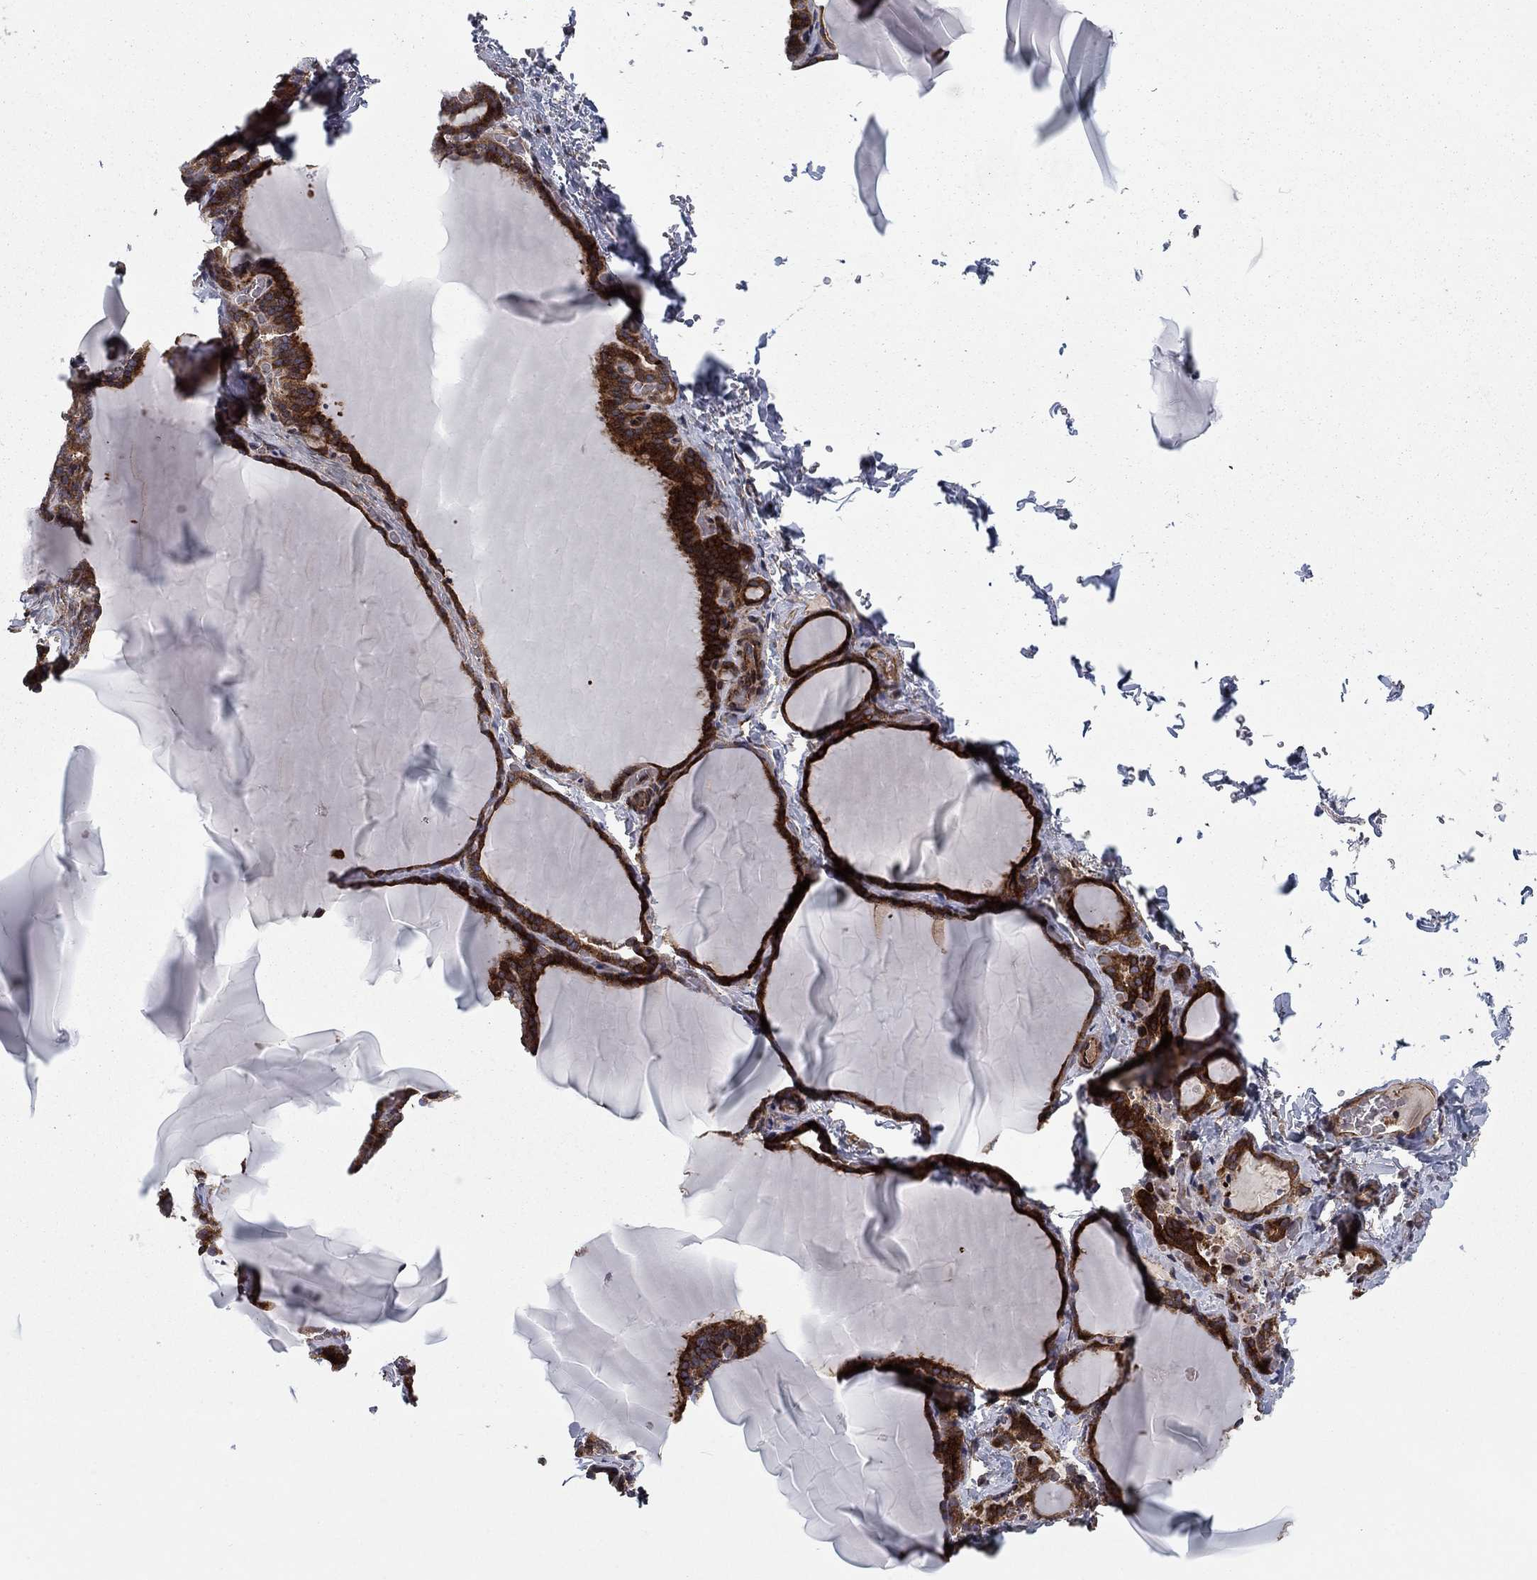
{"staining": {"intensity": "moderate", "quantity": ">75%", "location": "cytoplasmic/membranous"}, "tissue": "thyroid gland", "cell_type": "Glandular cells", "image_type": "normal", "snomed": [{"axis": "morphology", "description": "Normal tissue, NOS"}, {"axis": "morphology", "description": "Hyperplasia, NOS"}, {"axis": "topography", "description": "Thyroid gland"}], "caption": "Human thyroid gland stained with a brown dye displays moderate cytoplasmic/membranous positive expression in approximately >75% of glandular cells.", "gene": "HDAC4", "patient": {"sex": "female", "age": 27}}